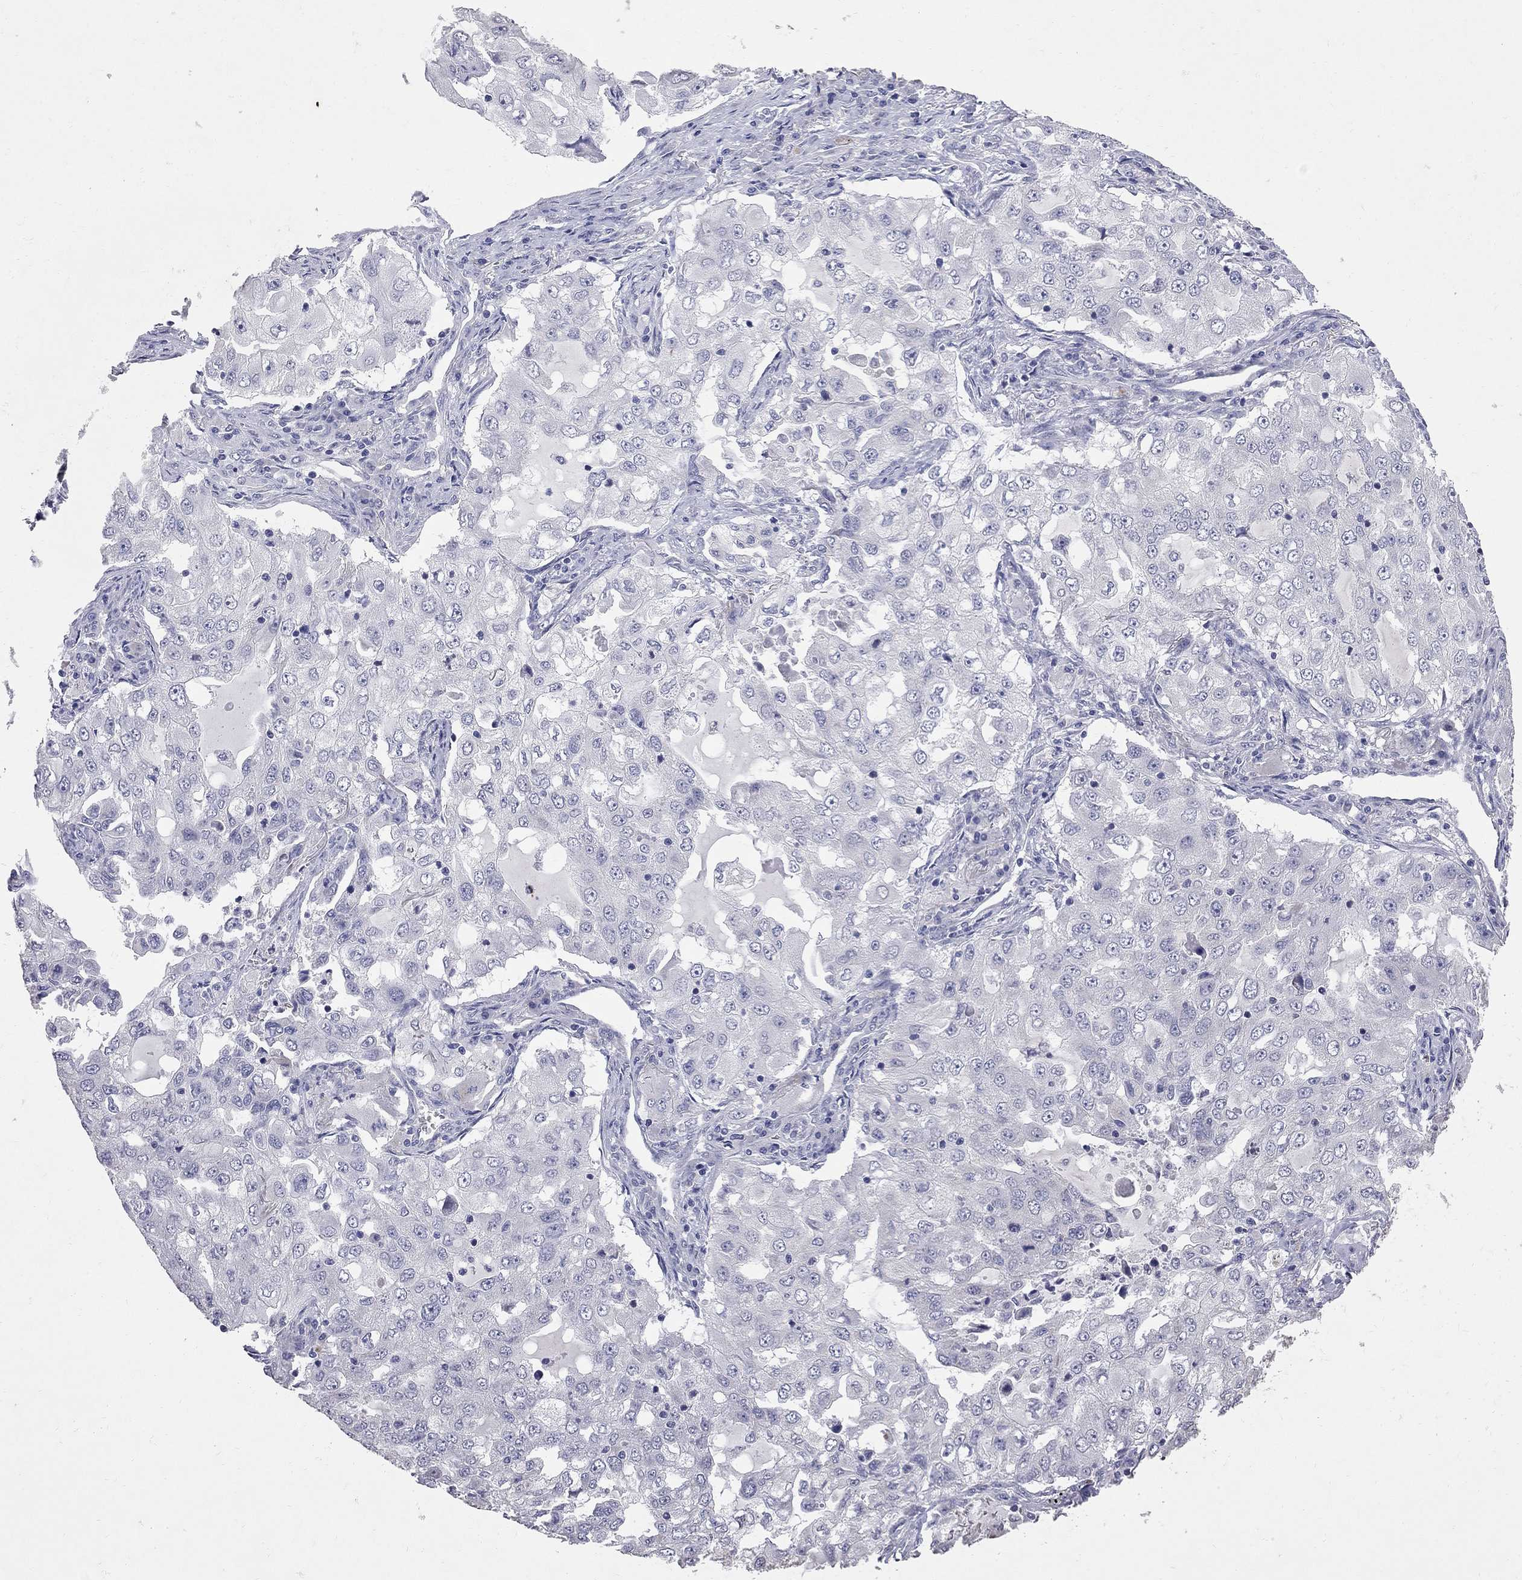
{"staining": {"intensity": "negative", "quantity": "none", "location": "none"}, "tissue": "lung cancer", "cell_type": "Tumor cells", "image_type": "cancer", "snomed": [{"axis": "morphology", "description": "Adenocarcinoma, NOS"}, {"axis": "topography", "description": "Lung"}], "caption": "High power microscopy histopathology image of an IHC photomicrograph of lung cancer, revealing no significant staining in tumor cells. (DAB (3,3'-diaminobenzidine) immunohistochemistry, high magnification).", "gene": "NOS2", "patient": {"sex": "female", "age": 61}}